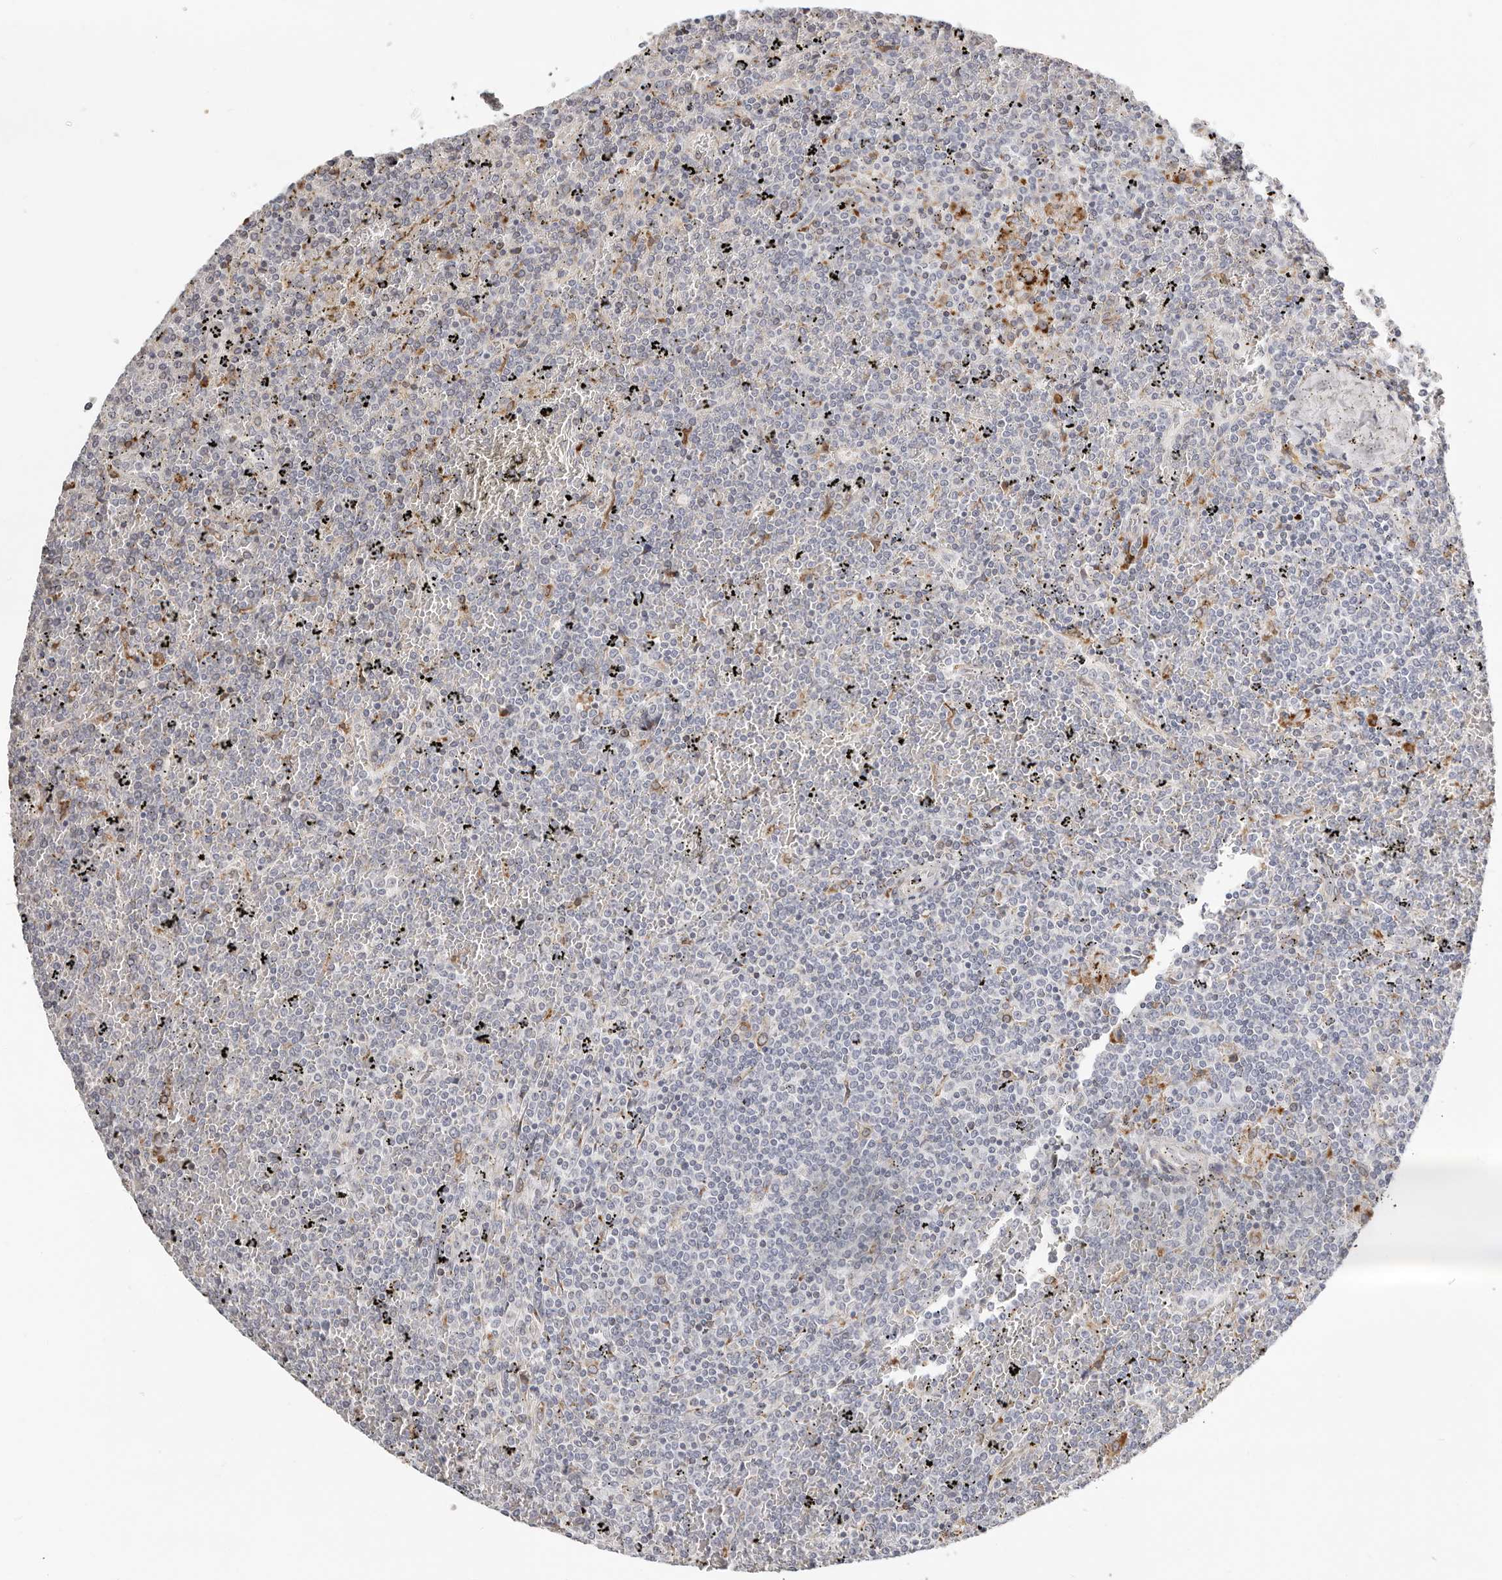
{"staining": {"intensity": "negative", "quantity": "none", "location": "none"}, "tissue": "lymphoma", "cell_type": "Tumor cells", "image_type": "cancer", "snomed": [{"axis": "morphology", "description": "Malignant lymphoma, non-Hodgkin's type, Low grade"}, {"axis": "topography", "description": "Spleen"}], "caption": "Human lymphoma stained for a protein using immunohistochemistry (IHC) demonstrates no expression in tumor cells.", "gene": "IL32", "patient": {"sex": "female", "age": 19}}